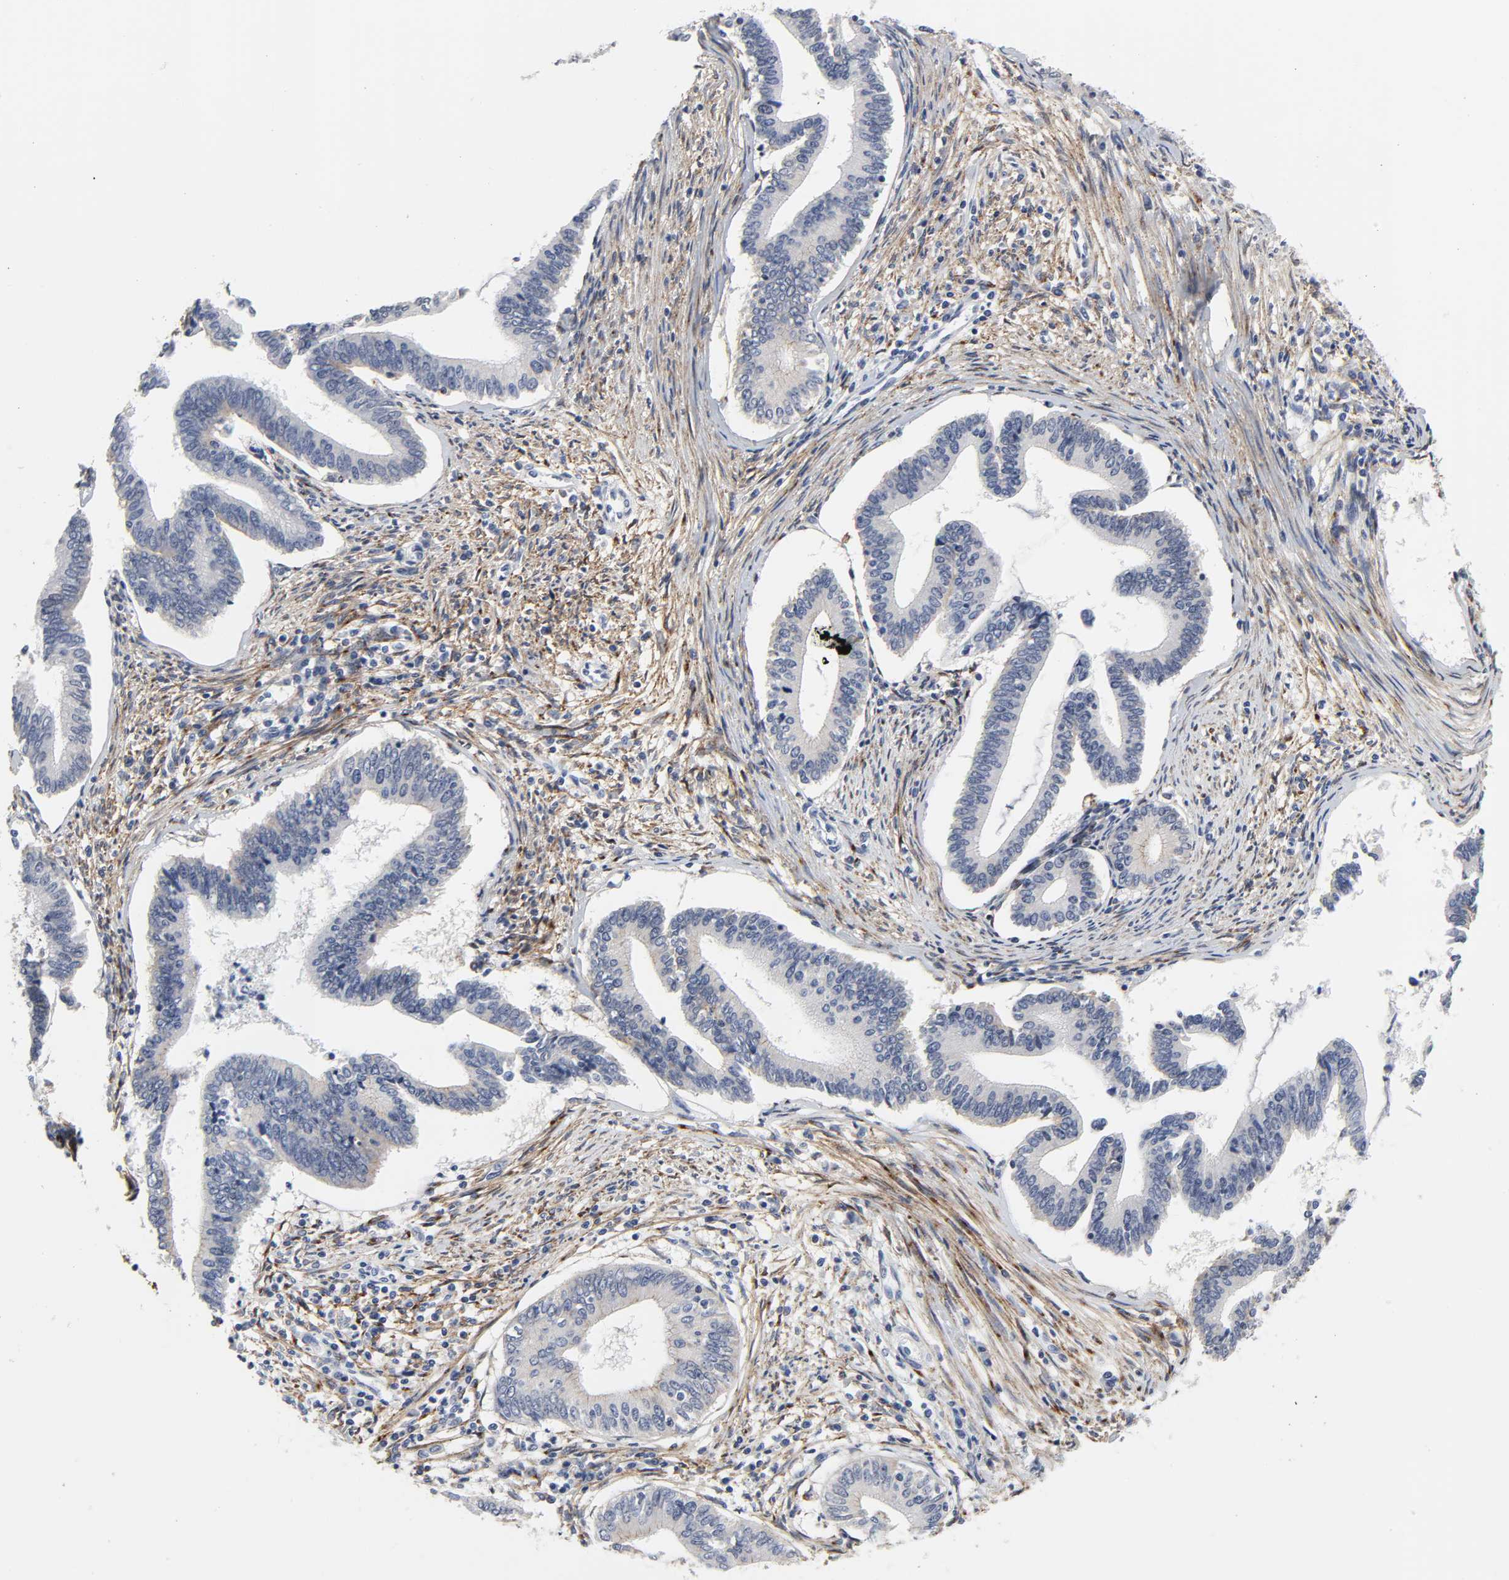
{"staining": {"intensity": "weak", "quantity": "<25%", "location": "cytoplasmic/membranous"}, "tissue": "cervical cancer", "cell_type": "Tumor cells", "image_type": "cancer", "snomed": [{"axis": "morphology", "description": "Adenocarcinoma, NOS"}, {"axis": "topography", "description": "Cervix"}], "caption": "Human cervical adenocarcinoma stained for a protein using immunohistochemistry shows no staining in tumor cells.", "gene": "LRP1", "patient": {"sex": "female", "age": 36}}